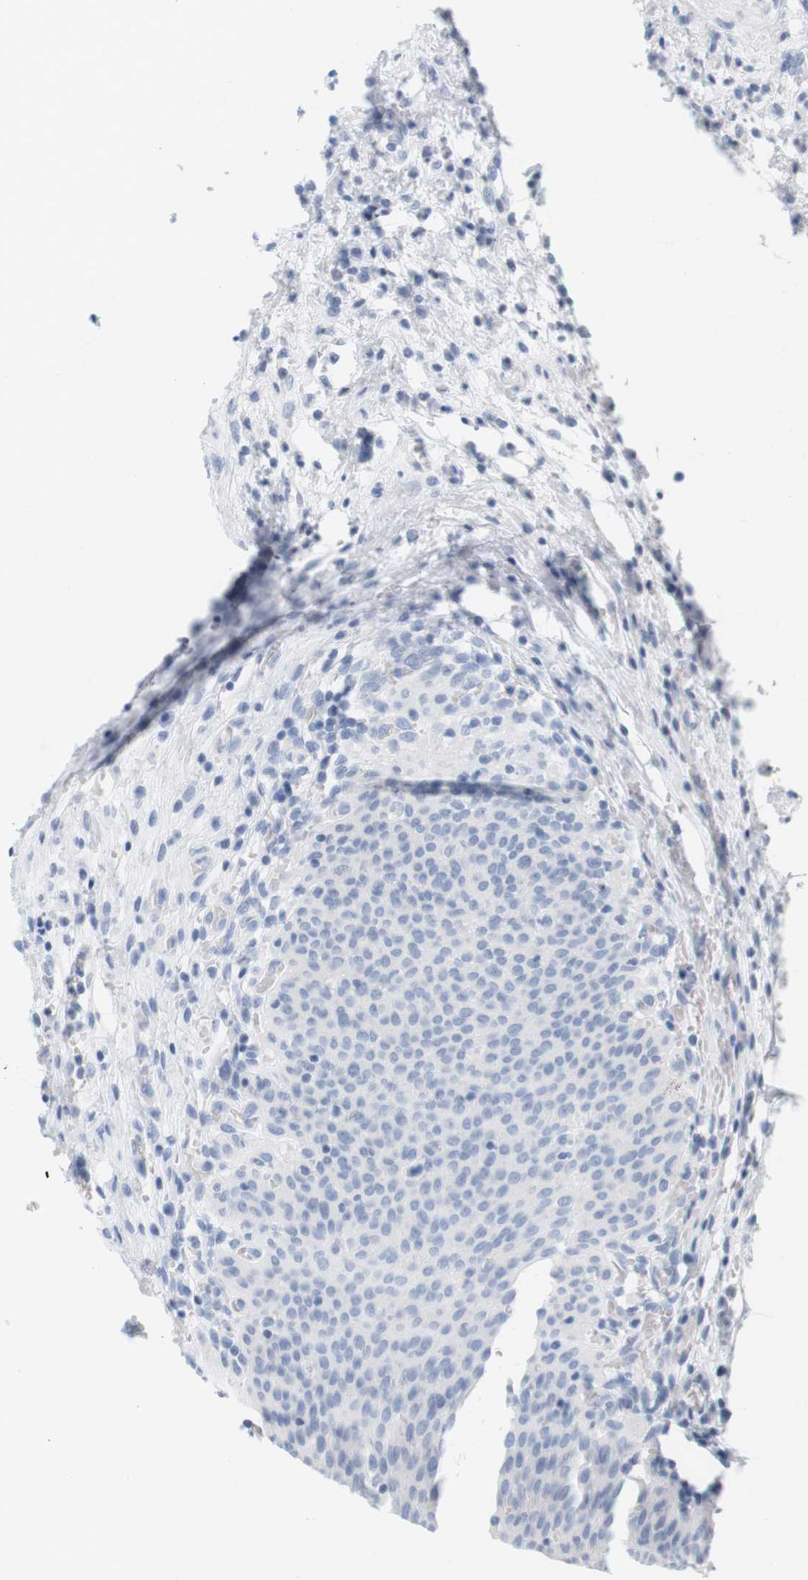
{"staining": {"intensity": "negative", "quantity": "none", "location": "none"}, "tissue": "urinary bladder", "cell_type": "Urothelial cells", "image_type": "normal", "snomed": [{"axis": "morphology", "description": "Normal tissue, NOS"}, {"axis": "morphology", "description": "Dysplasia, NOS"}, {"axis": "topography", "description": "Urinary bladder"}], "caption": "Protein analysis of unremarkable urinary bladder displays no significant positivity in urothelial cells. (Brightfield microscopy of DAB (3,3'-diaminobenzidine) immunohistochemistry at high magnification).", "gene": "OPRM1", "patient": {"sex": "male", "age": 35}}